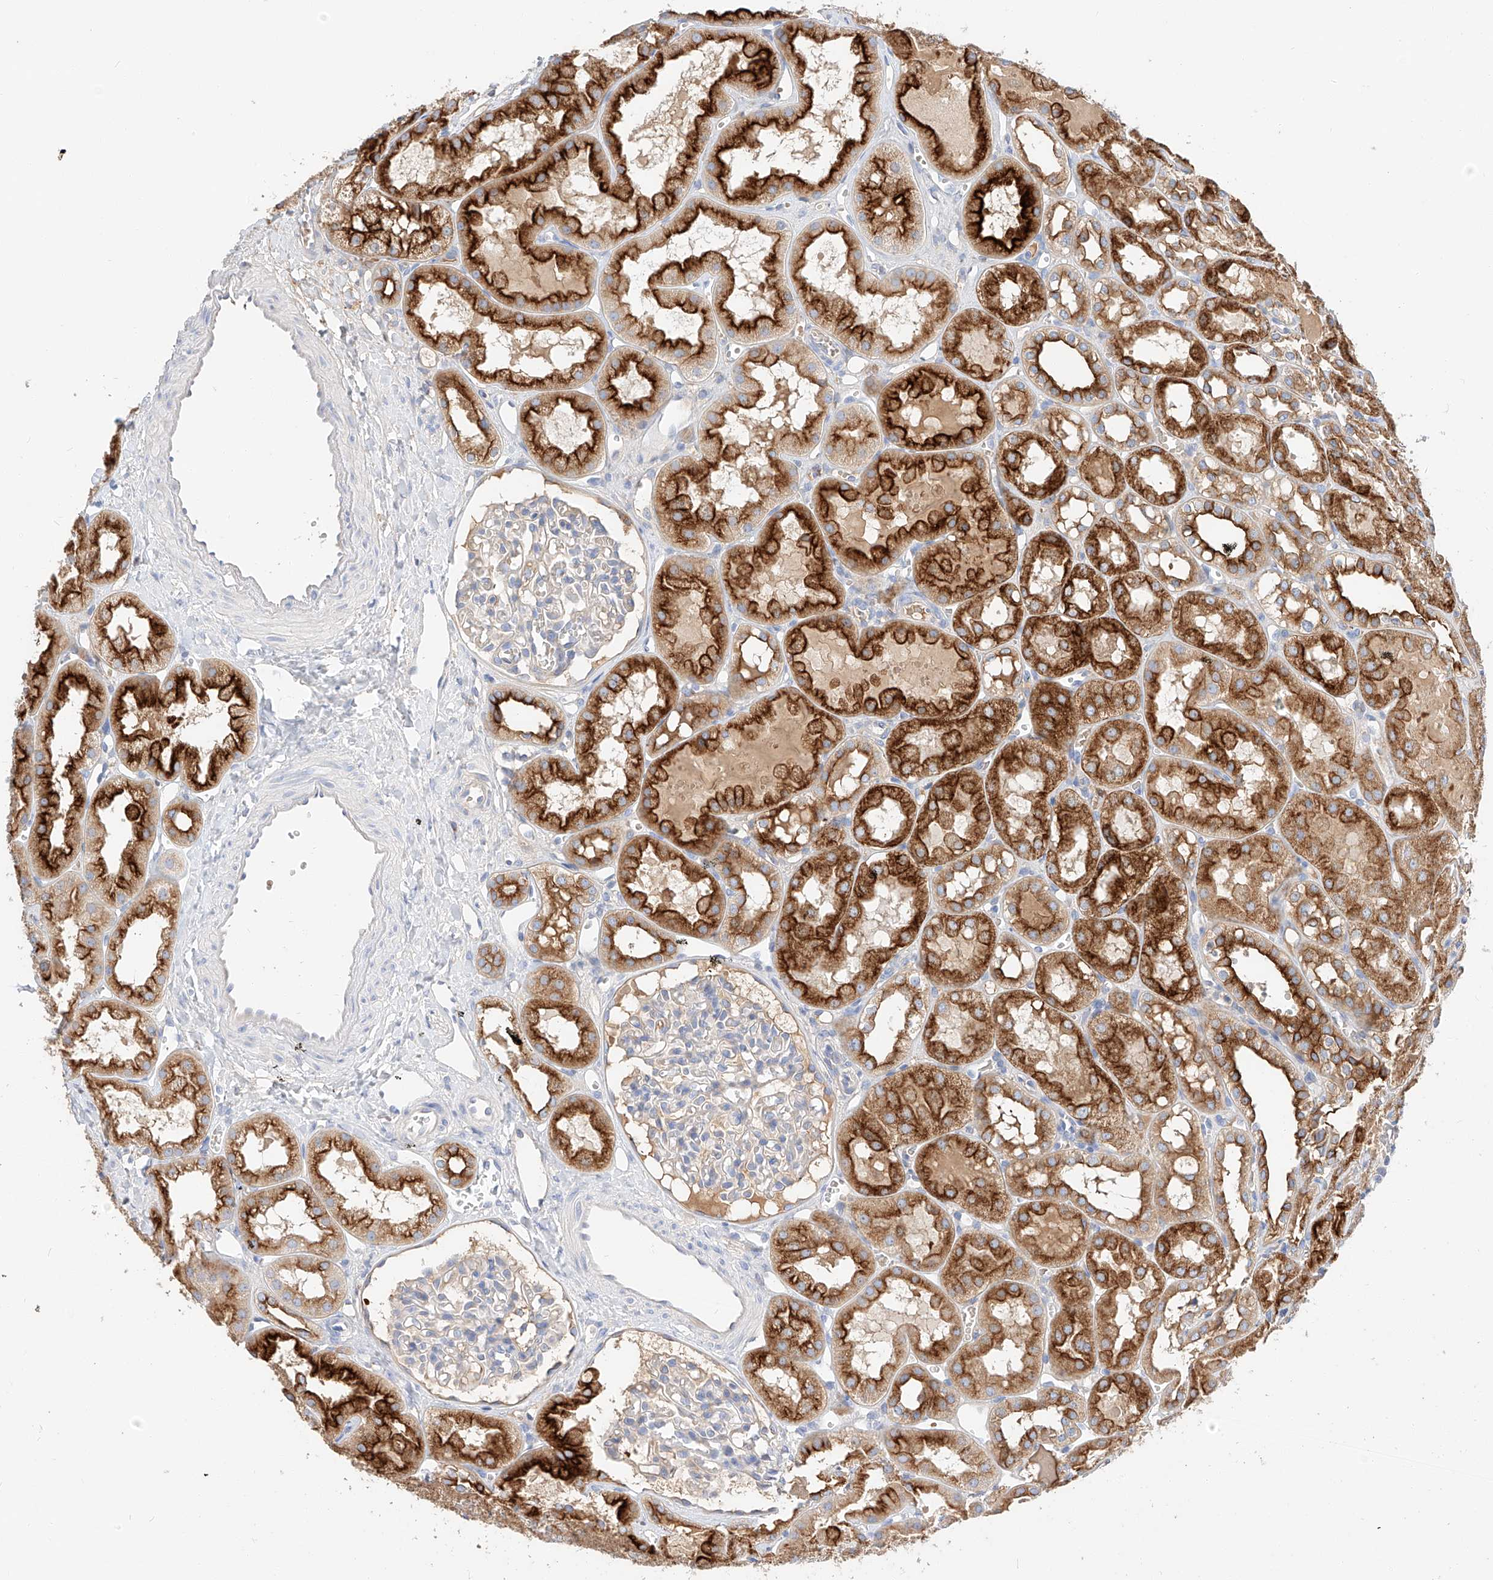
{"staining": {"intensity": "negative", "quantity": "none", "location": "none"}, "tissue": "kidney", "cell_type": "Cells in glomeruli", "image_type": "normal", "snomed": [{"axis": "morphology", "description": "Normal tissue, NOS"}, {"axis": "topography", "description": "Kidney"}], "caption": "Immunohistochemical staining of unremarkable human kidney displays no significant staining in cells in glomeruli.", "gene": "MAP7", "patient": {"sex": "male", "age": 16}}